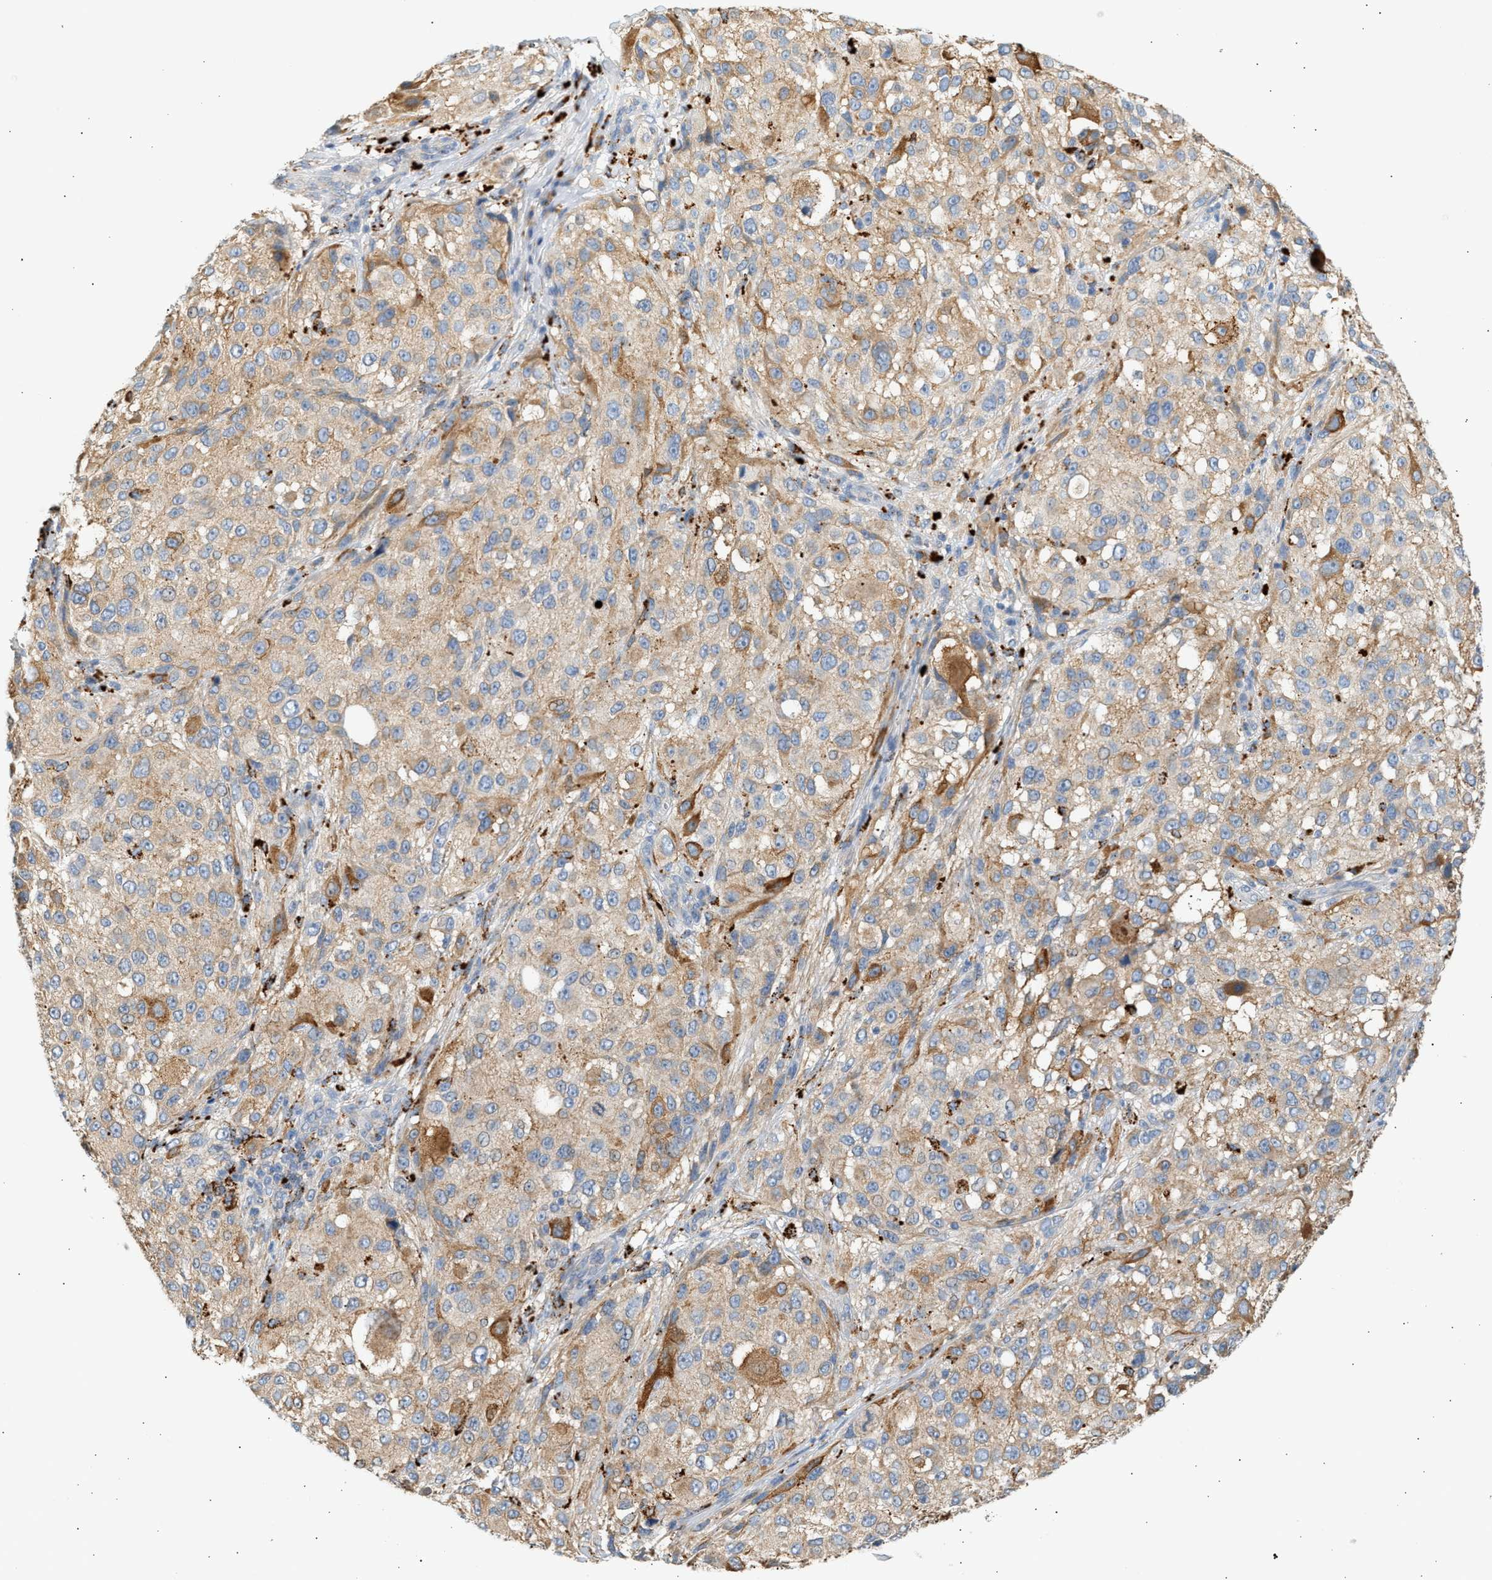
{"staining": {"intensity": "moderate", "quantity": ">75%", "location": "cytoplasmic/membranous"}, "tissue": "melanoma", "cell_type": "Tumor cells", "image_type": "cancer", "snomed": [{"axis": "morphology", "description": "Necrosis, NOS"}, {"axis": "morphology", "description": "Malignant melanoma, NOS"}, {"axis": "topography", "description": "Skin"}], "caption": "Melanoma stained with DAB (3,3'-diaminobenzidine) IHC shows medium levels of moderate cytoplasmic/membranous staining in approximately >75% of tumor cells.", "gene": "ENTHD1", "patient": {"sex": "female", "age": 87}}